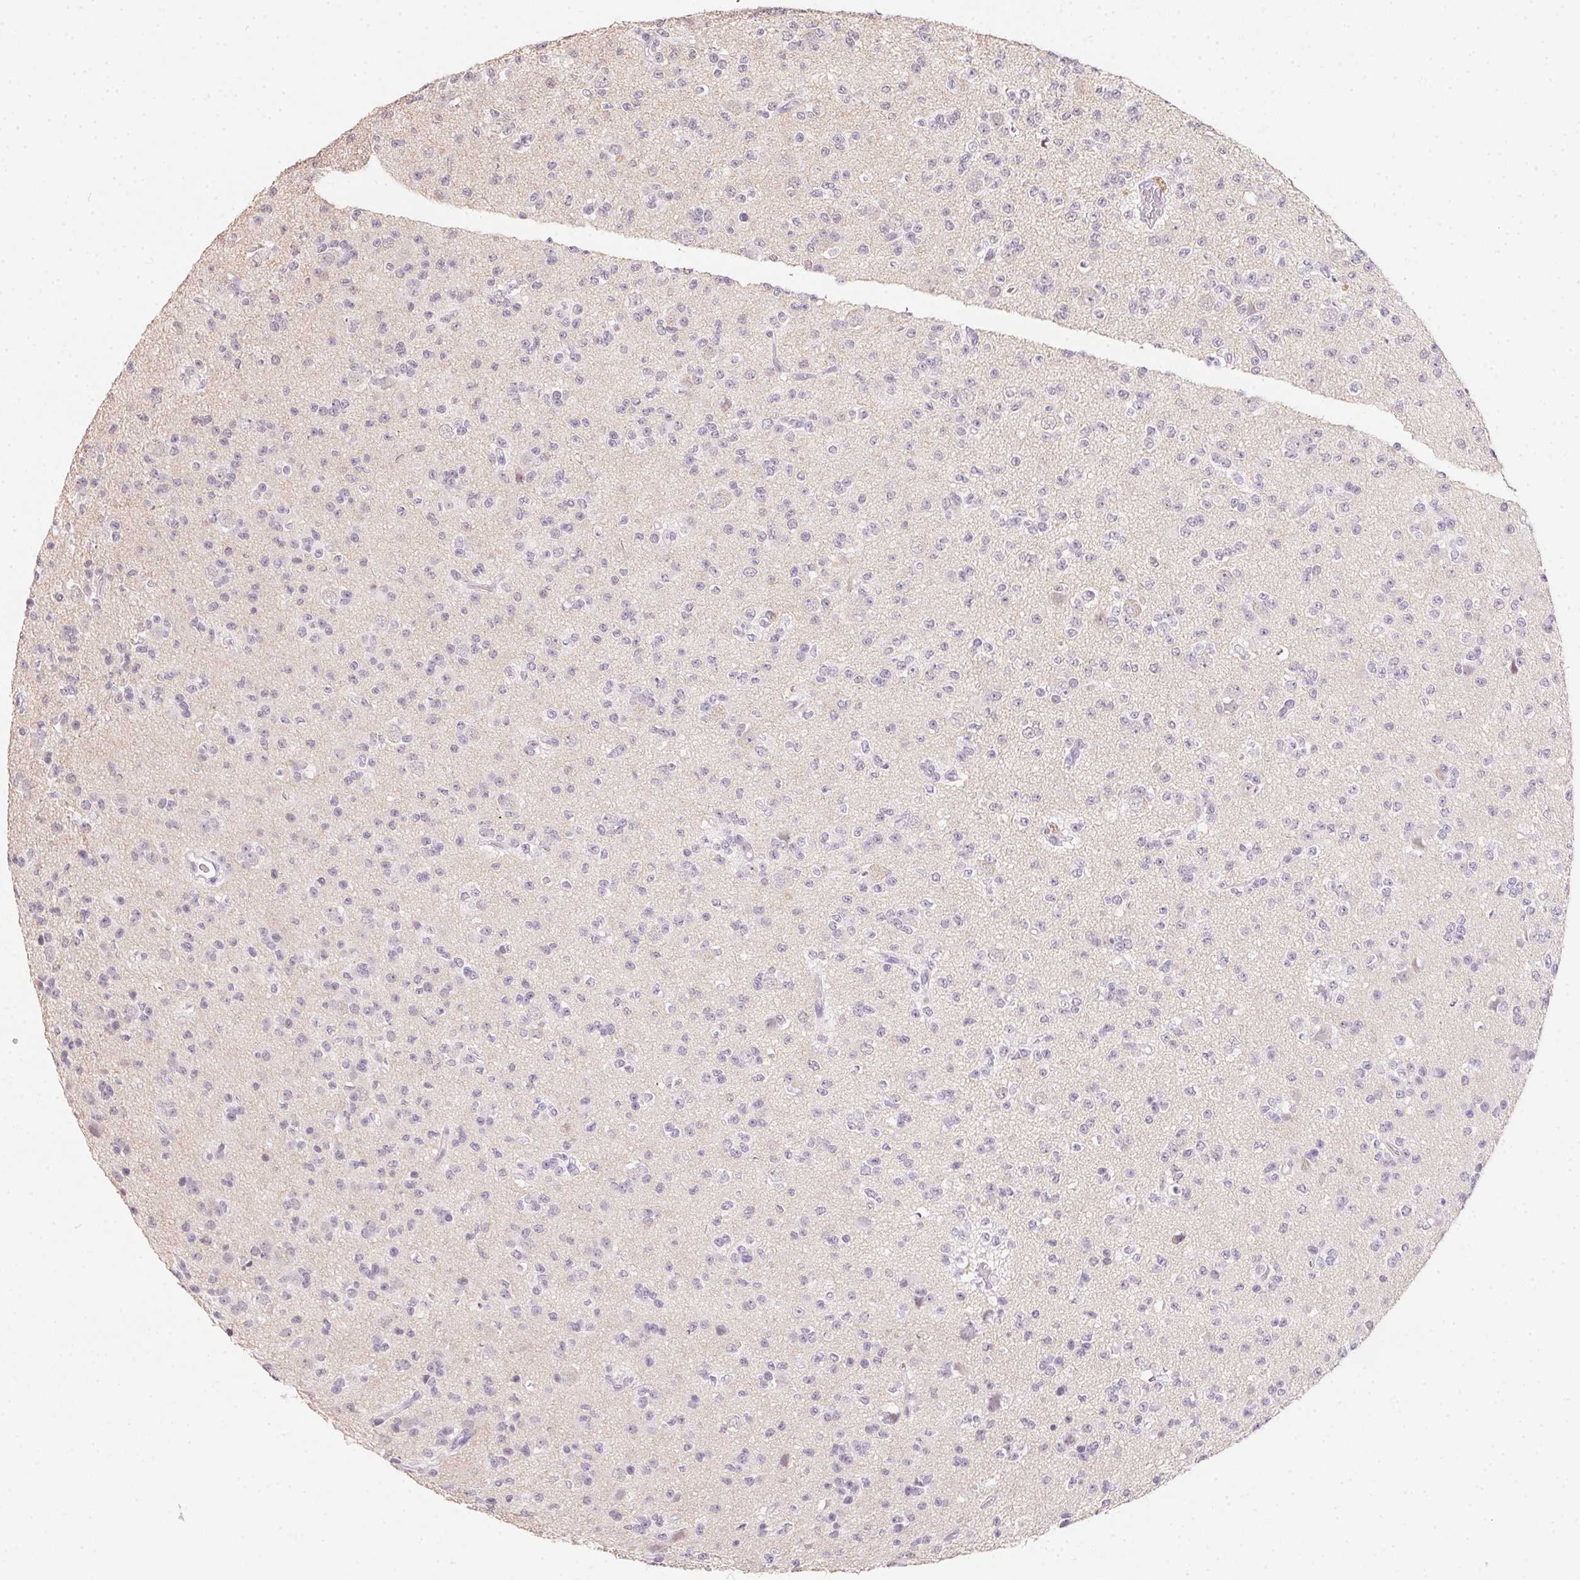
{"staining": {"intensity": "negative", "quantity": "none", "location": "none"}, "tissue": "glioma", "cell_type": "Tumor cells", "image_type": "cancer", "snomed": [{"axis": "morphology", "description": "Glioma, malignant, High grade"}, {"axis": "topography", "description": "Brain"}], "caption": "Tumor cells show no significant staining in glioma.", "gene": "SLC6A18", "patient": {"sex": "male", "age": 36}}